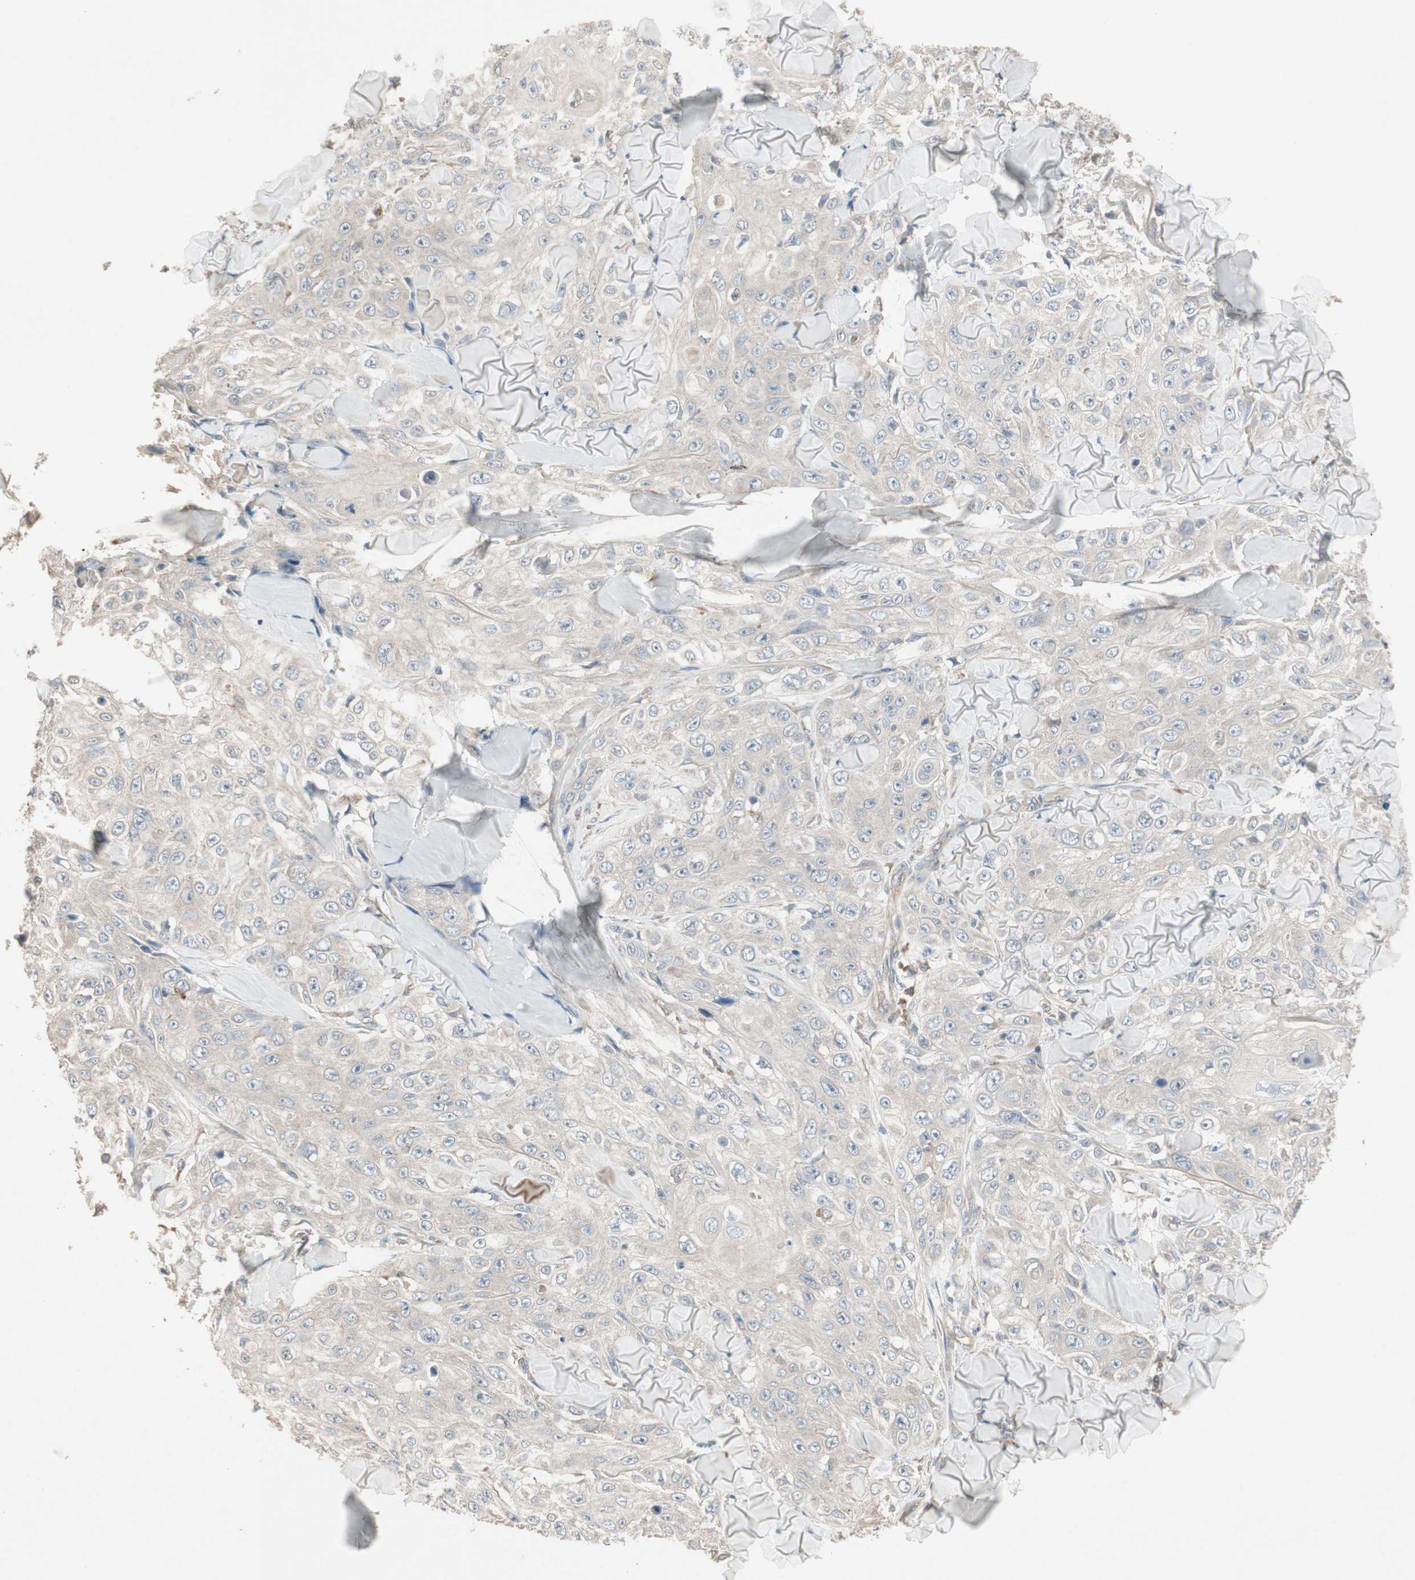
{"staining": {"intensity": "negative", "quantity": "none", "location": "none"}, "tissue": "skin cancer", "cell_type": "Tumor cells", "image_type": "cancer", "snomed": [{"axis": "morphology", "description": "Squamous cell carcinoma, NOS"}, {"axis": "topography", "description": "Skin"}], "caption": "Tumor cells are negative for protein expression in human skin cancer (squamous cell carcinoma).", "gene": "JMJD7-PLA2G4B", "patient": {"sex": "male", "age": 86}}